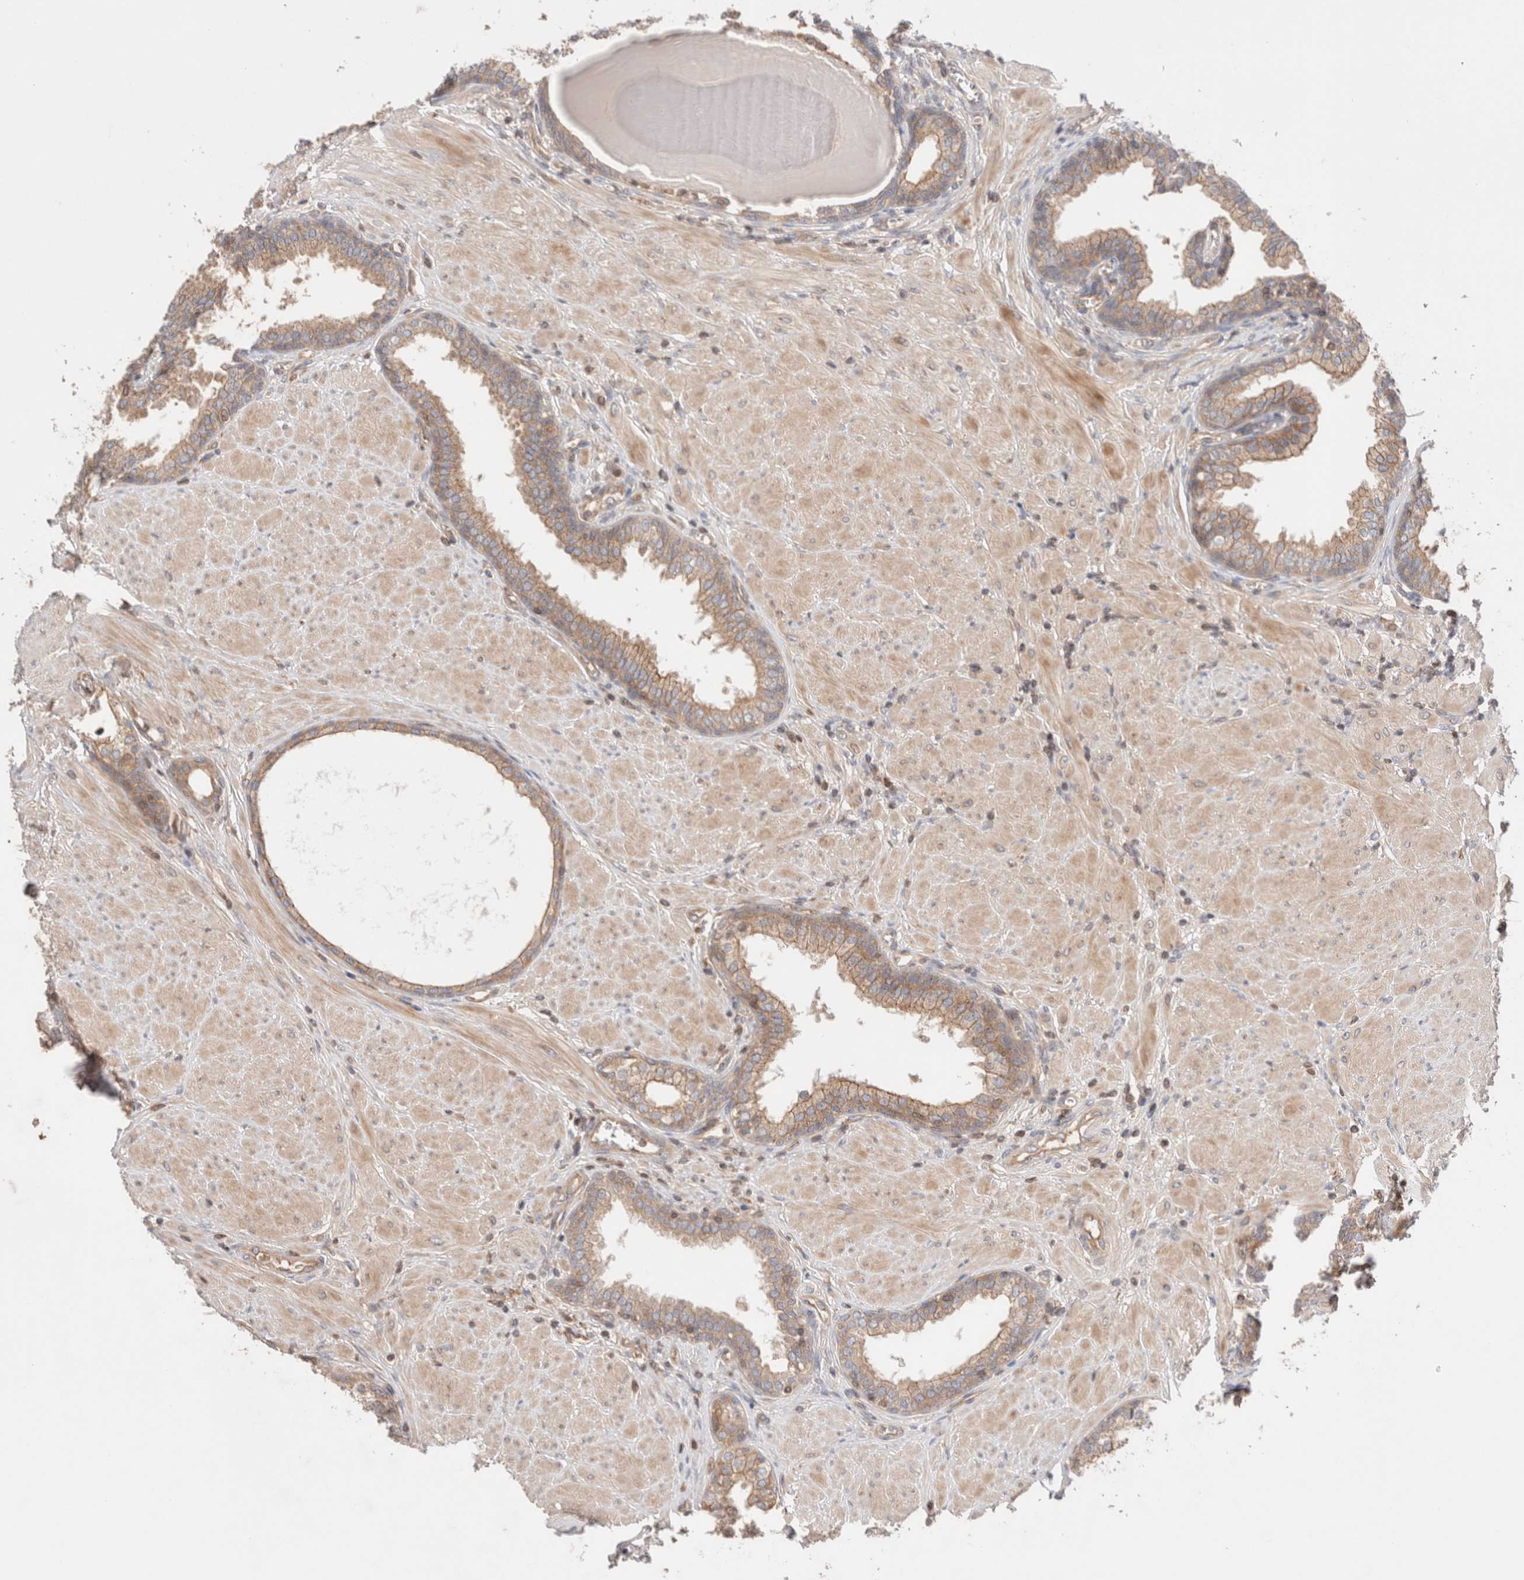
{"staining": {"intensity": "moderate", "quantity": ">75%", "location": "cytoplasmic/membranous"}, "tissue": "prostate", "cell_type": "Glandular cells", "image_type": "normal", "snomed": [{"axis": "morphology", "description": "Normal tissue, NOS"}, {"axis": "topography", "description": "Prostate"}], "caption": "Prostate stained with DAB immunohistochemistry (IHC) demonstrates medium levels of moderate cytoplasmic/membranous expression in about >75% of glandular cells. Immunohistochemistry stains the protein in brown and the nuclei are stained blue.", "gene": "SIKE1", "patient": {"sex": "male", "age": 51}}